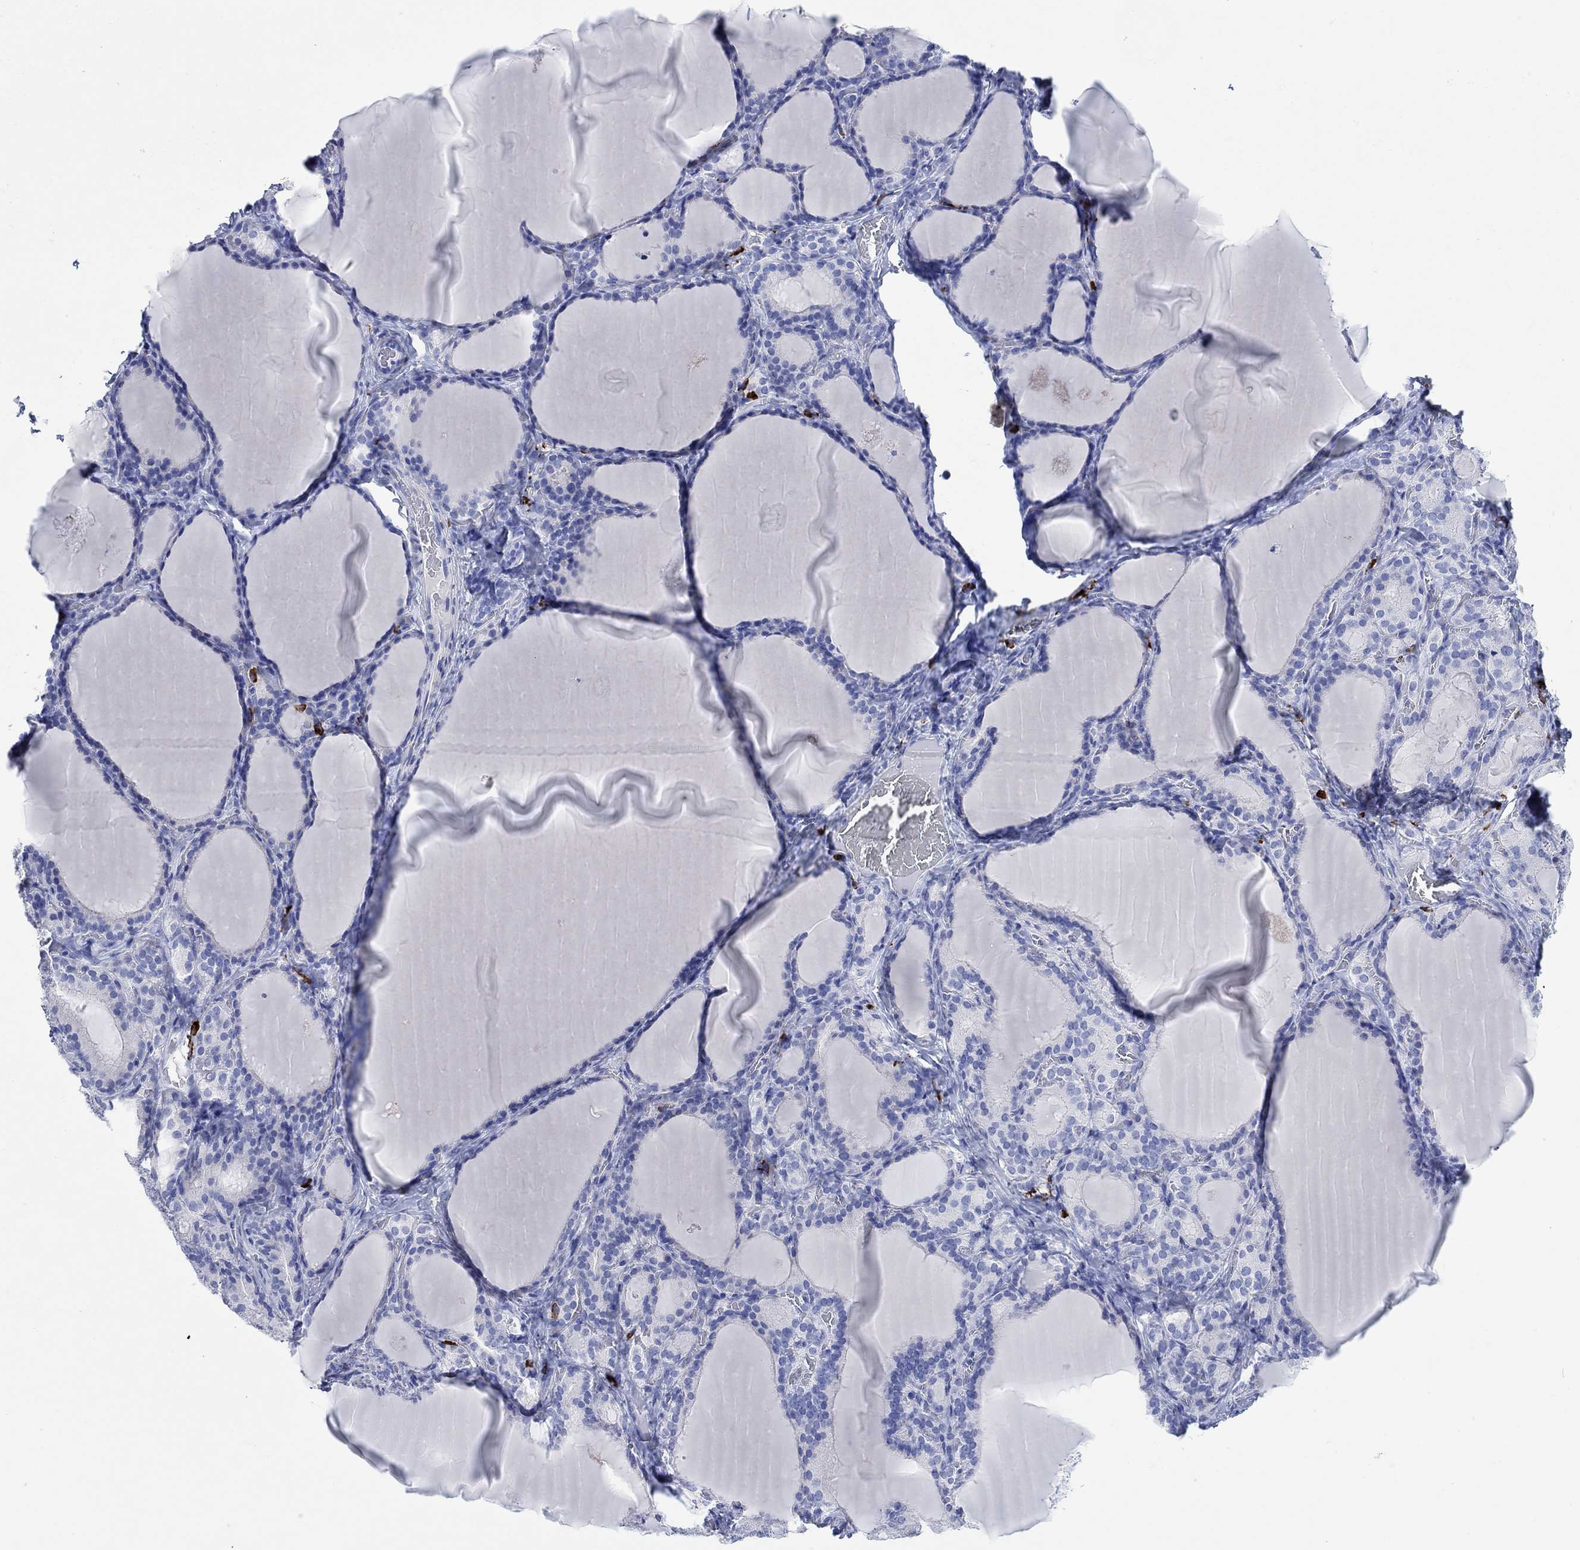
{"staining": {"intensity": "negative", "quantity": "none", "location": "none"}, "tissue": "thyroid gland", "cell_type": "Glandular cells", "image_type": "normal", "snomed": [{"axis": "morphology", "description": "Normal tissue, NOS"}, {"axis": "morphology", "description": "Hyperplasia, NOS"}, {"axis": "topography", "description": "Thyroid gland"}], "caption": "Glandular cells show no significant expression in unremarkable thyroid gland.", "gene": "P2RY6", "patient": {"sex": "female", "age": 27}}